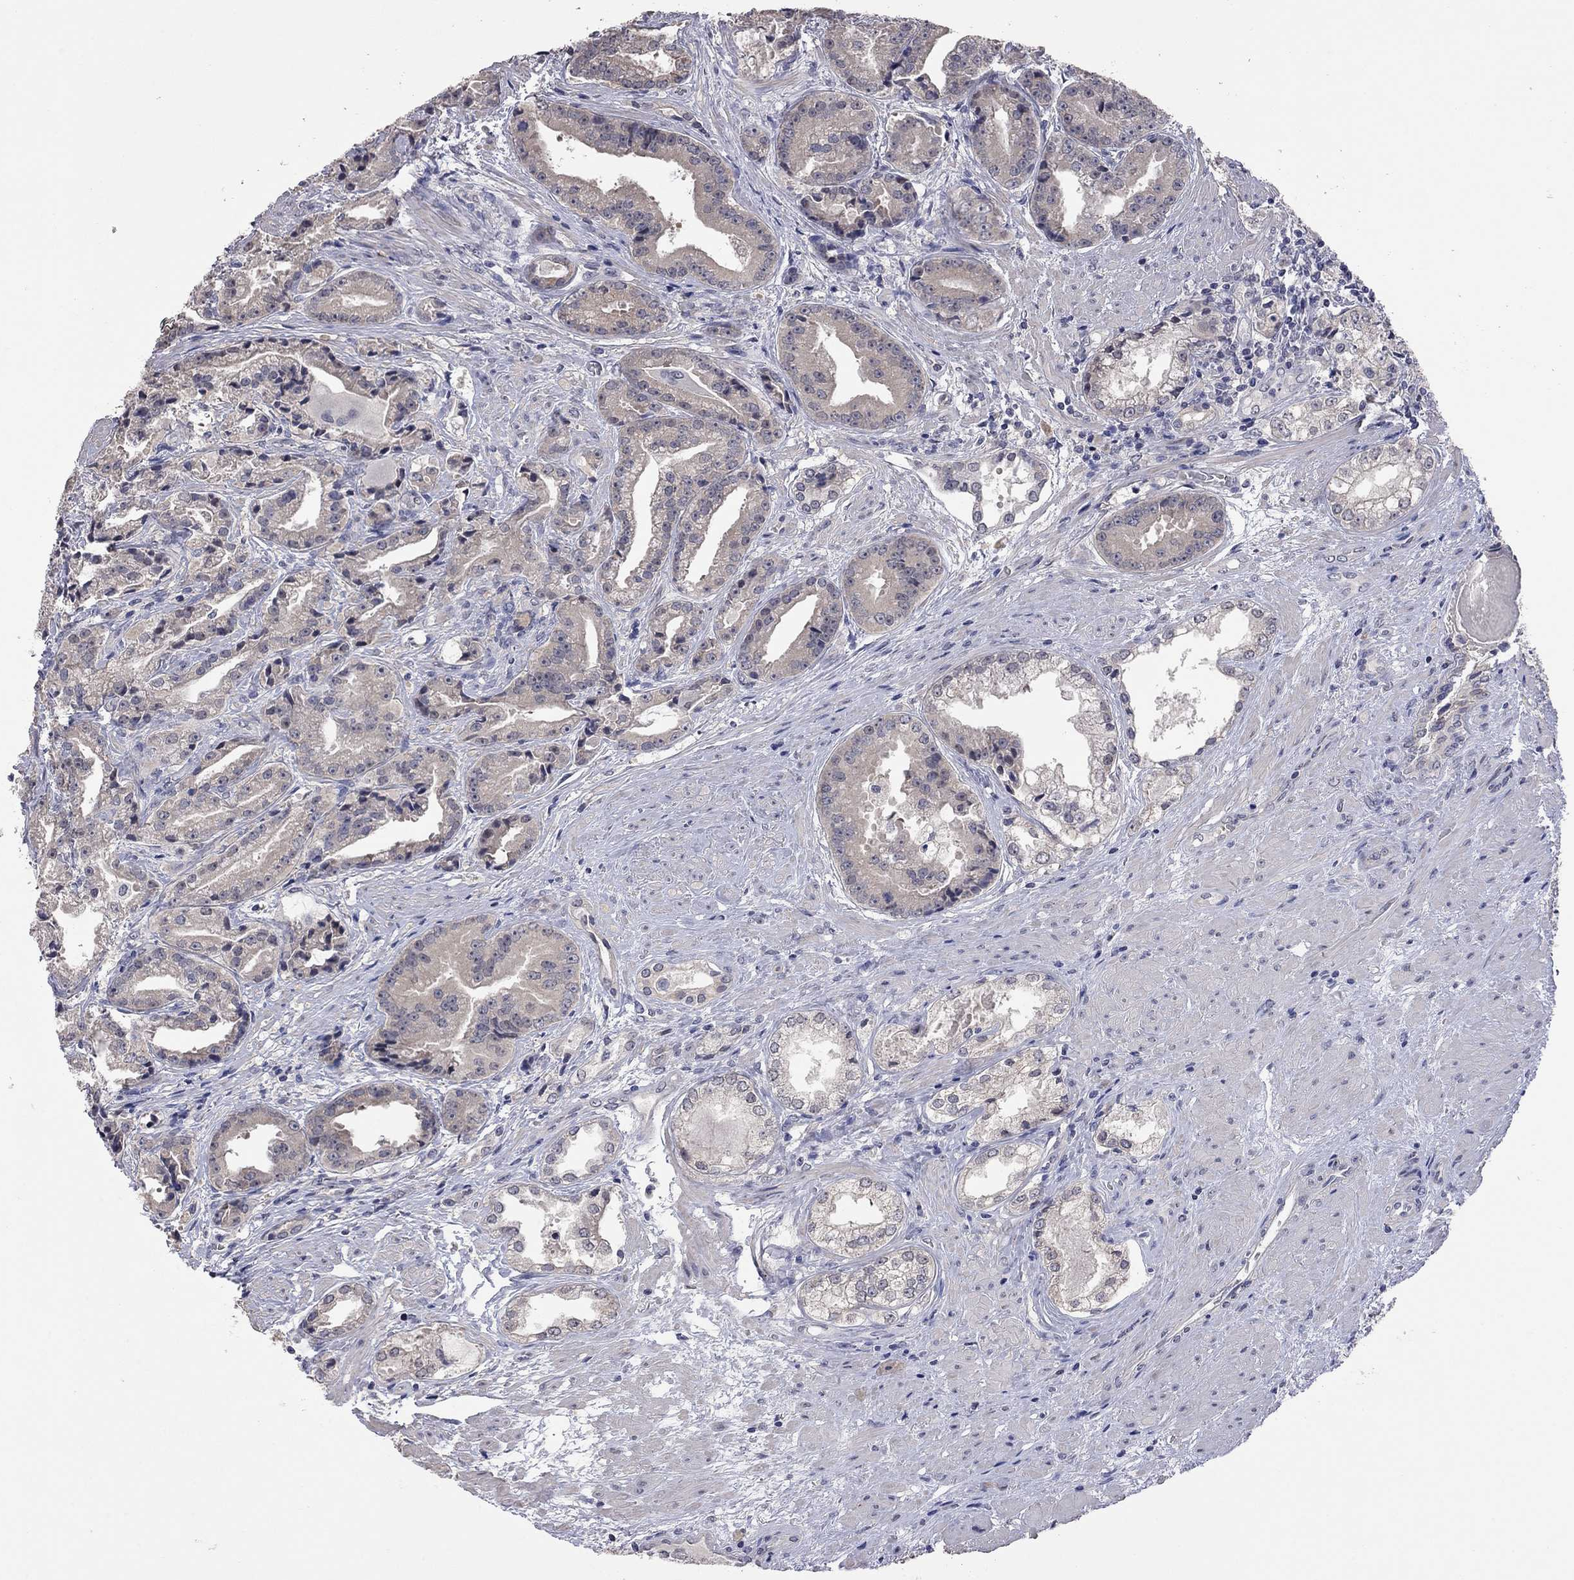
{"staining": {"intensity": "negative", "quantity": "none", "location": "none"}, "tissue": "prostate cancer", "cell_type": "Tumor cells", "image_type": "cancer", "snomed": [{"axis": "morphology", "description": "Adenocarcinoma, NOS"}, {"axis": "morphology", "description": "Adenocarcinoma, High grade"}, {"axis": "topography", "description": "Prostate"}], "caption": "Immunohistochemistry (IHC) of prostate adenocarcinoma (high-grade) displays no staining in tumor cells.", "gene": "FABP12", "patient": {"sex": "male", "age": 64}}